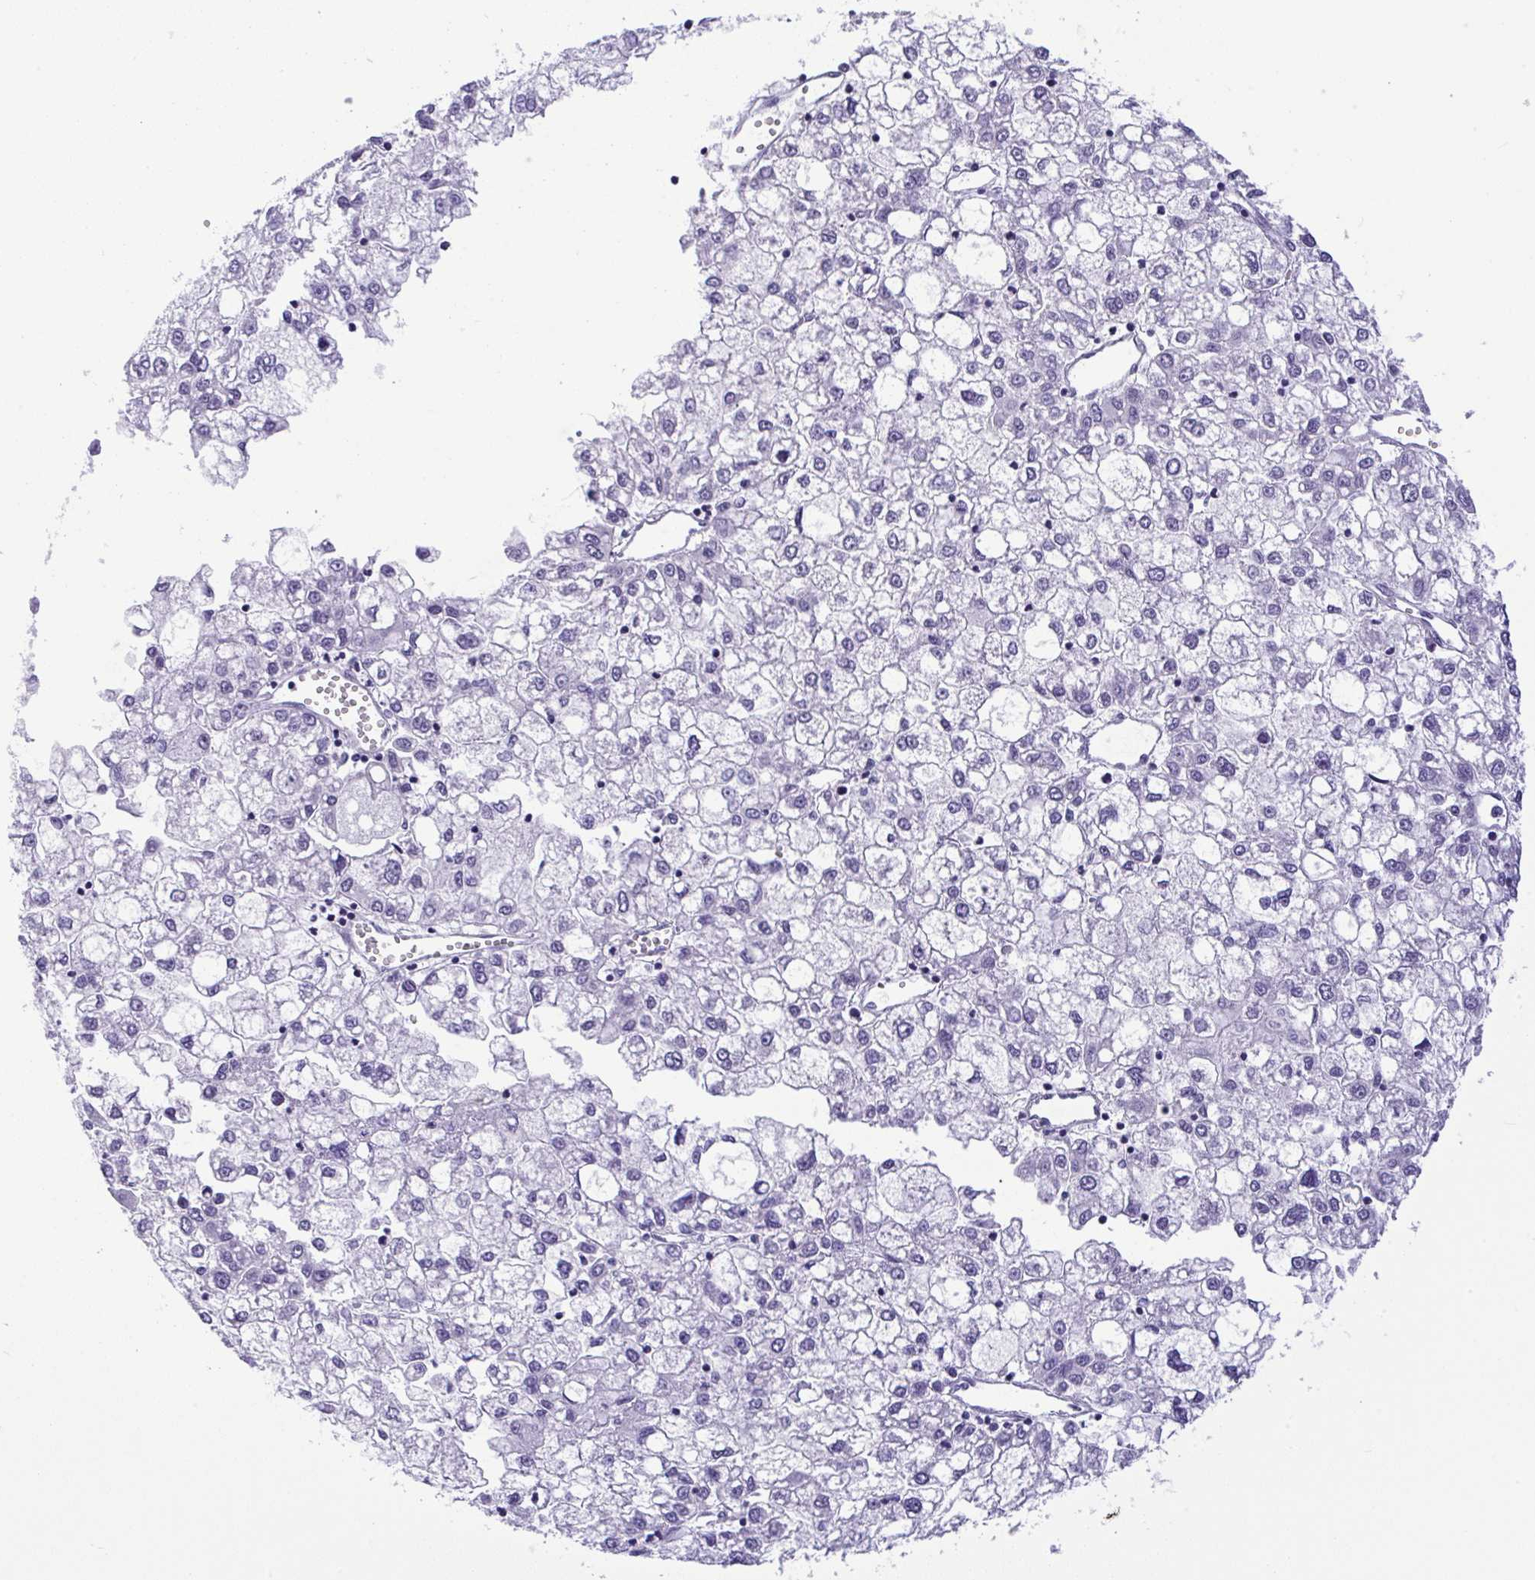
{"staining": {"intensity": "negative", "quantity": "none", "location": "none"}, "tissue": "liver cancer", "cell_type": "Tumor cells", "image_type": "cancer", "snomed": [{"axis": "morphology", "description": "Carcinoma, Hepatocellular, NOS"}, {"axis": "topography", "description": "Liver"}], "caption": "The micrograph shows no significant staining in tumor cells of liver cancer (hepatocellular carcinoma).", "gene": "YBX2", "patient": {"sex": "male", "age": 40}}